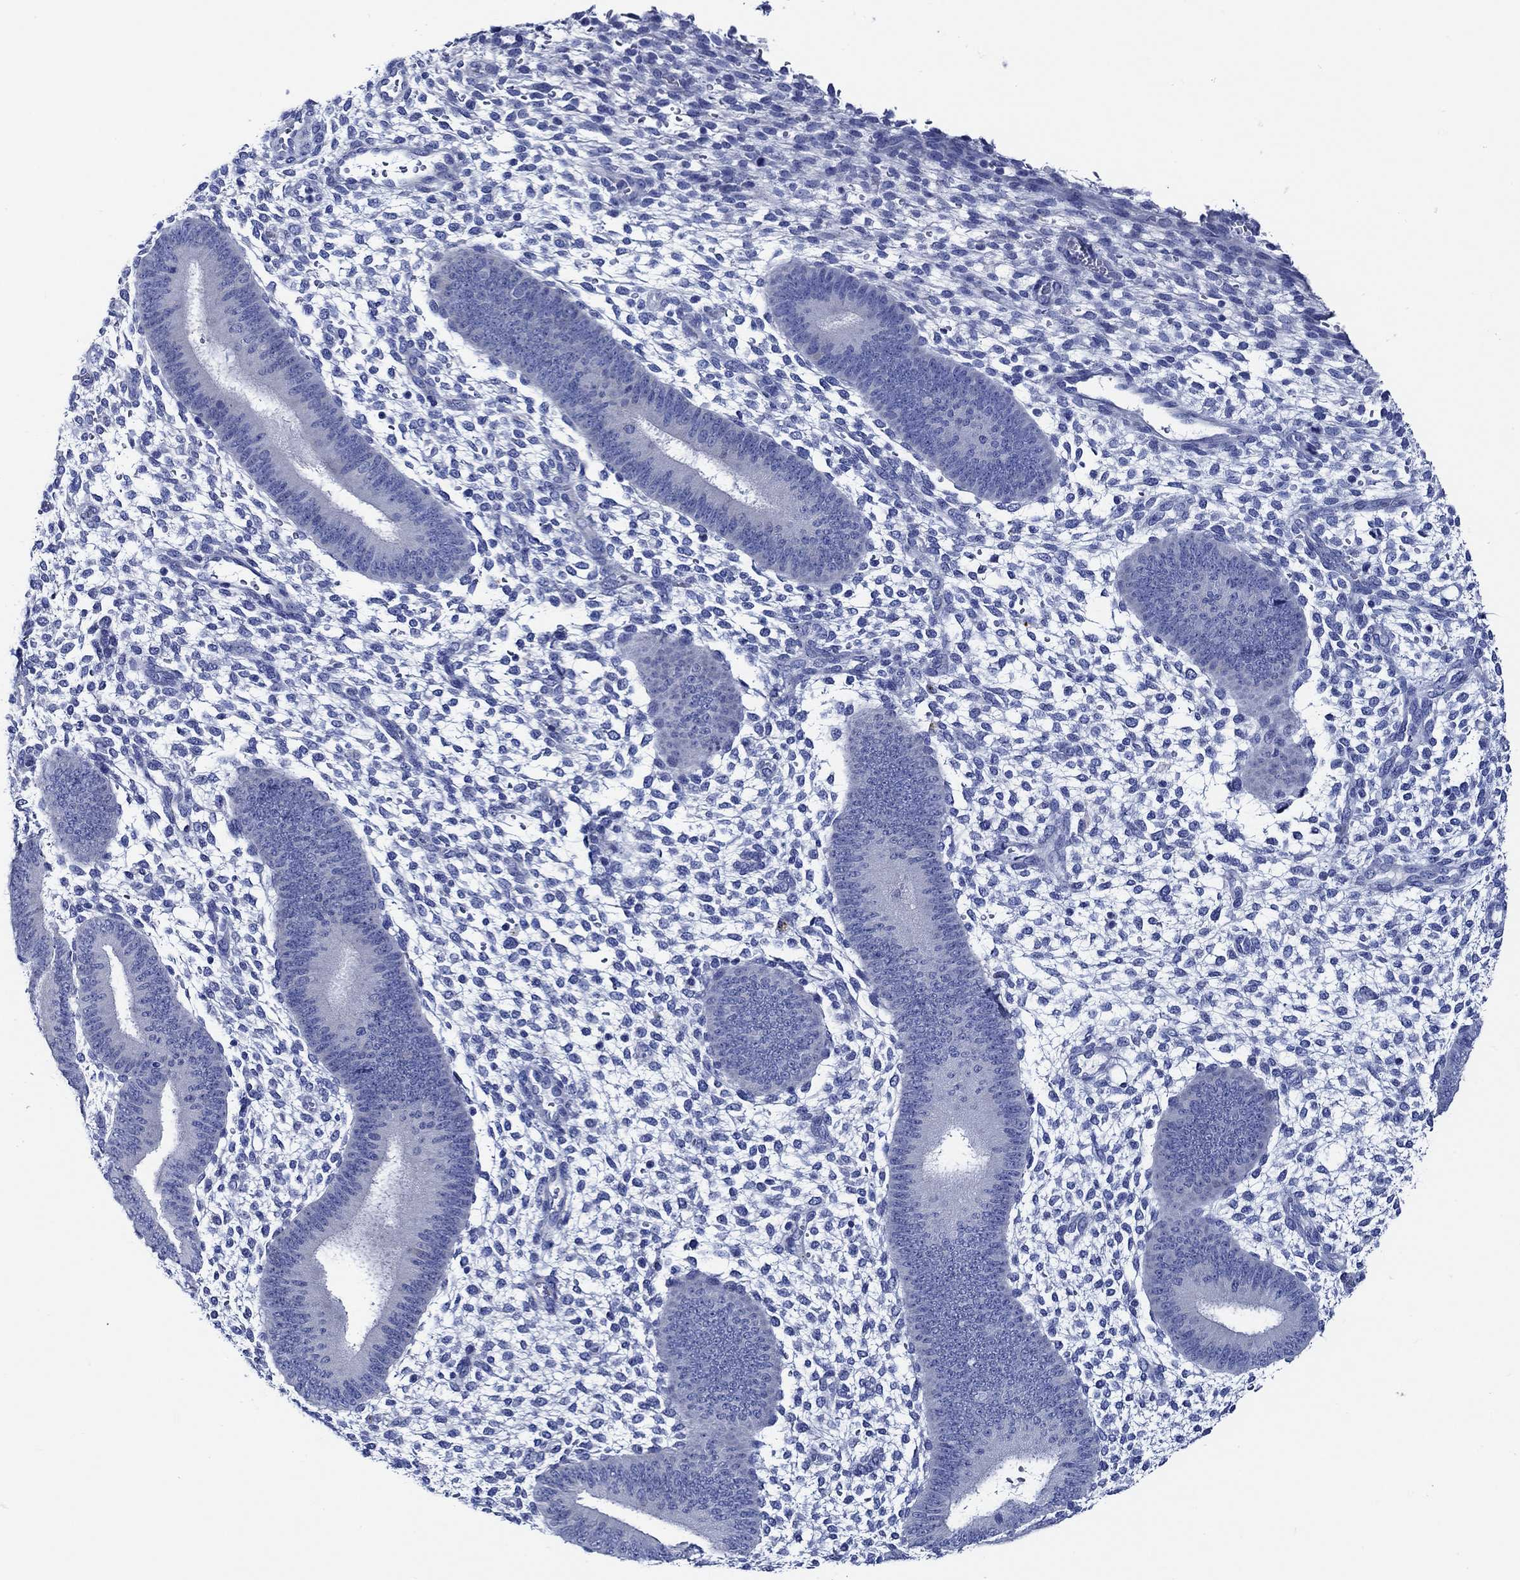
{"staining": {"intensity": "negative", "quantity": "none", "location": "none"}, "tissue": "endometrium", "cell_type": "Cells in endometrial stroma", "image_type": "normal", "snomed": [{"axis": "morphology", "description": "Normal tissue, NOS"}, {"axis": "topography", "description": "Endometrium"}], "caption": "Cells in endometrial stroma show no significant protein positivity in normal endometrium.", "gene": "WDR62", "patient": {"sex": "female", "age": 39}}